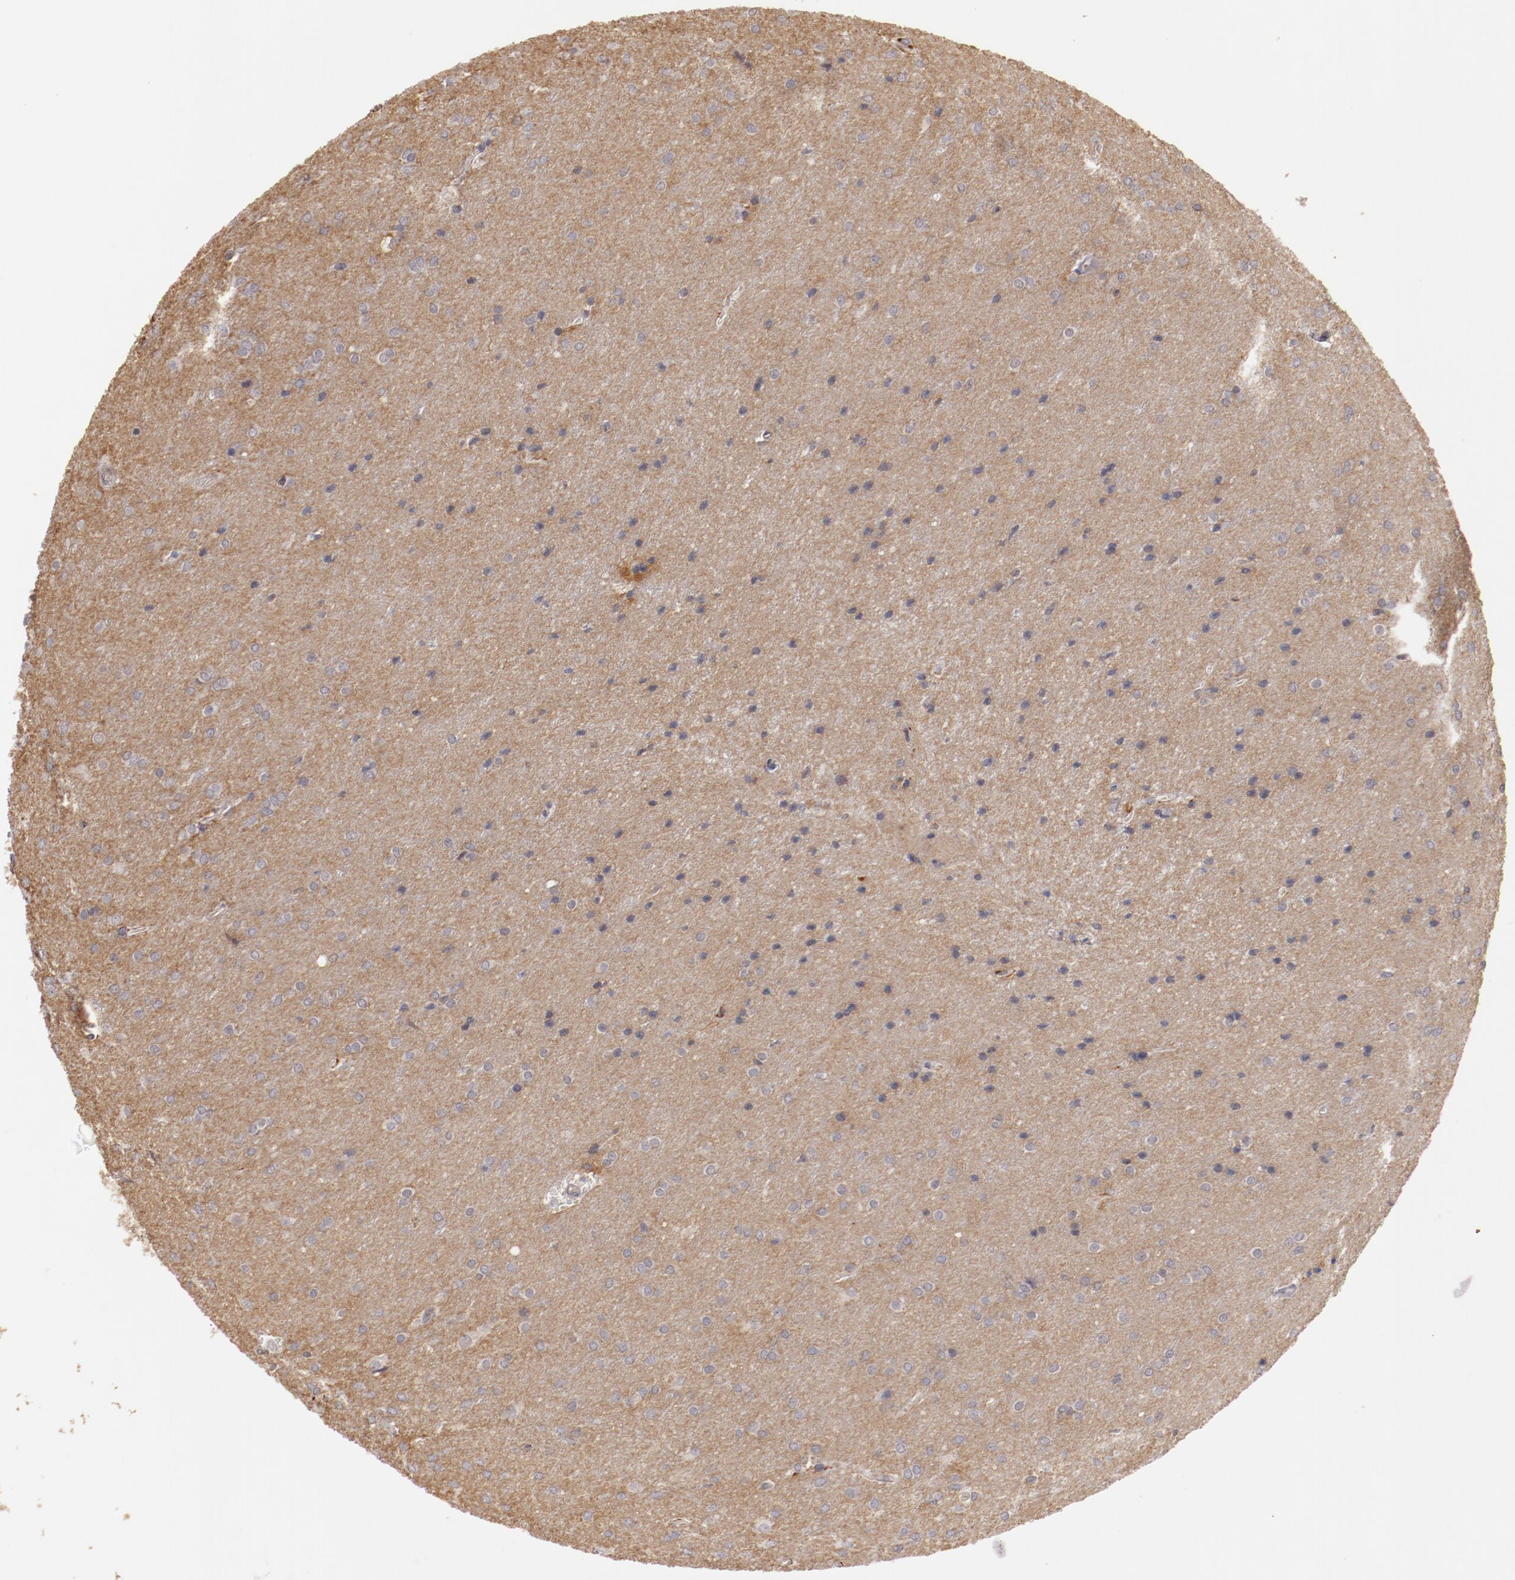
{"staining": {"intensity": "negative", "quantity": "none", "location": "none"}, "tissue": "glioma", "cell_type": "Tumor cells", "image_type": "cancer", "snomed": [{"axis": "morphology", "description": "Glioma, malignant, Low grade"}, {"axis": "topography", "description": "Brain"}], "caption": "This is a micrograph of immunohistochemistry (IHC) staining of malignant low-grade glioma, which shows no positivity in tumor cells. (Brightfield microscopy of DAB (3,3'-diaminobenzidine) IHC at high magnification).", "gene": "MBL2", "patient": {"sex": "female", "age": 32}}